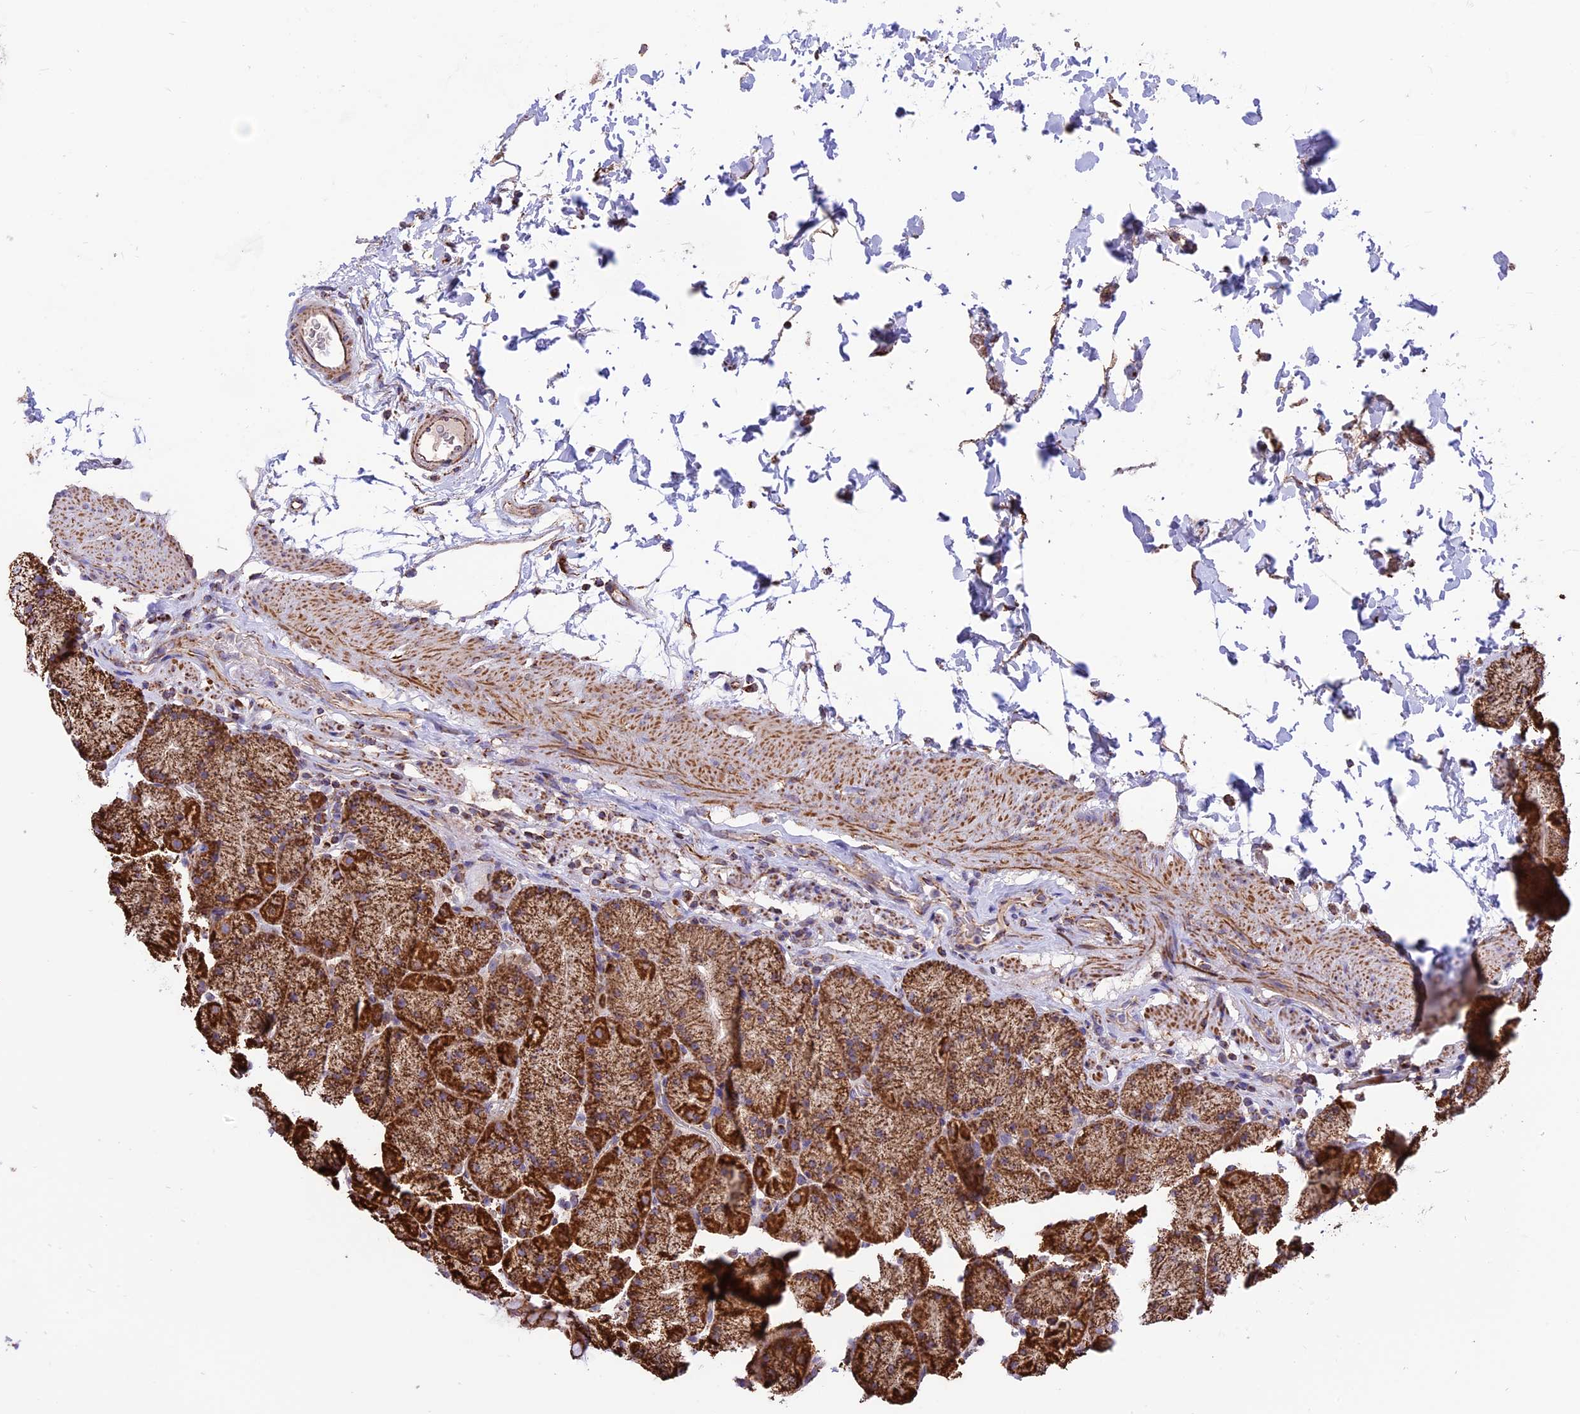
{"staining": {"intensity": "strong", "quantity": "25%-75%", "location": "cytoplasmic/membranous"}, "tissue": "stomach", "cell_type": "Glandular cells", "image_type": "normal", "snomed": [{"axis": "morphology", "description": "Normal tissue, NOS"}, {"axis": "topography", "description": "Stomach, upper"}, {"axis": "topography", "description": "Stomach, lower"}], "caption": "A photomicrograph showing strong cytoplasmic/membranous staining in approximately 25%-75% of glandular cells in normal stomach, as visualized by brown immunohistochemical staining.", "gene": "TTC4", "patient": {"sex": "male", "age": 67}}